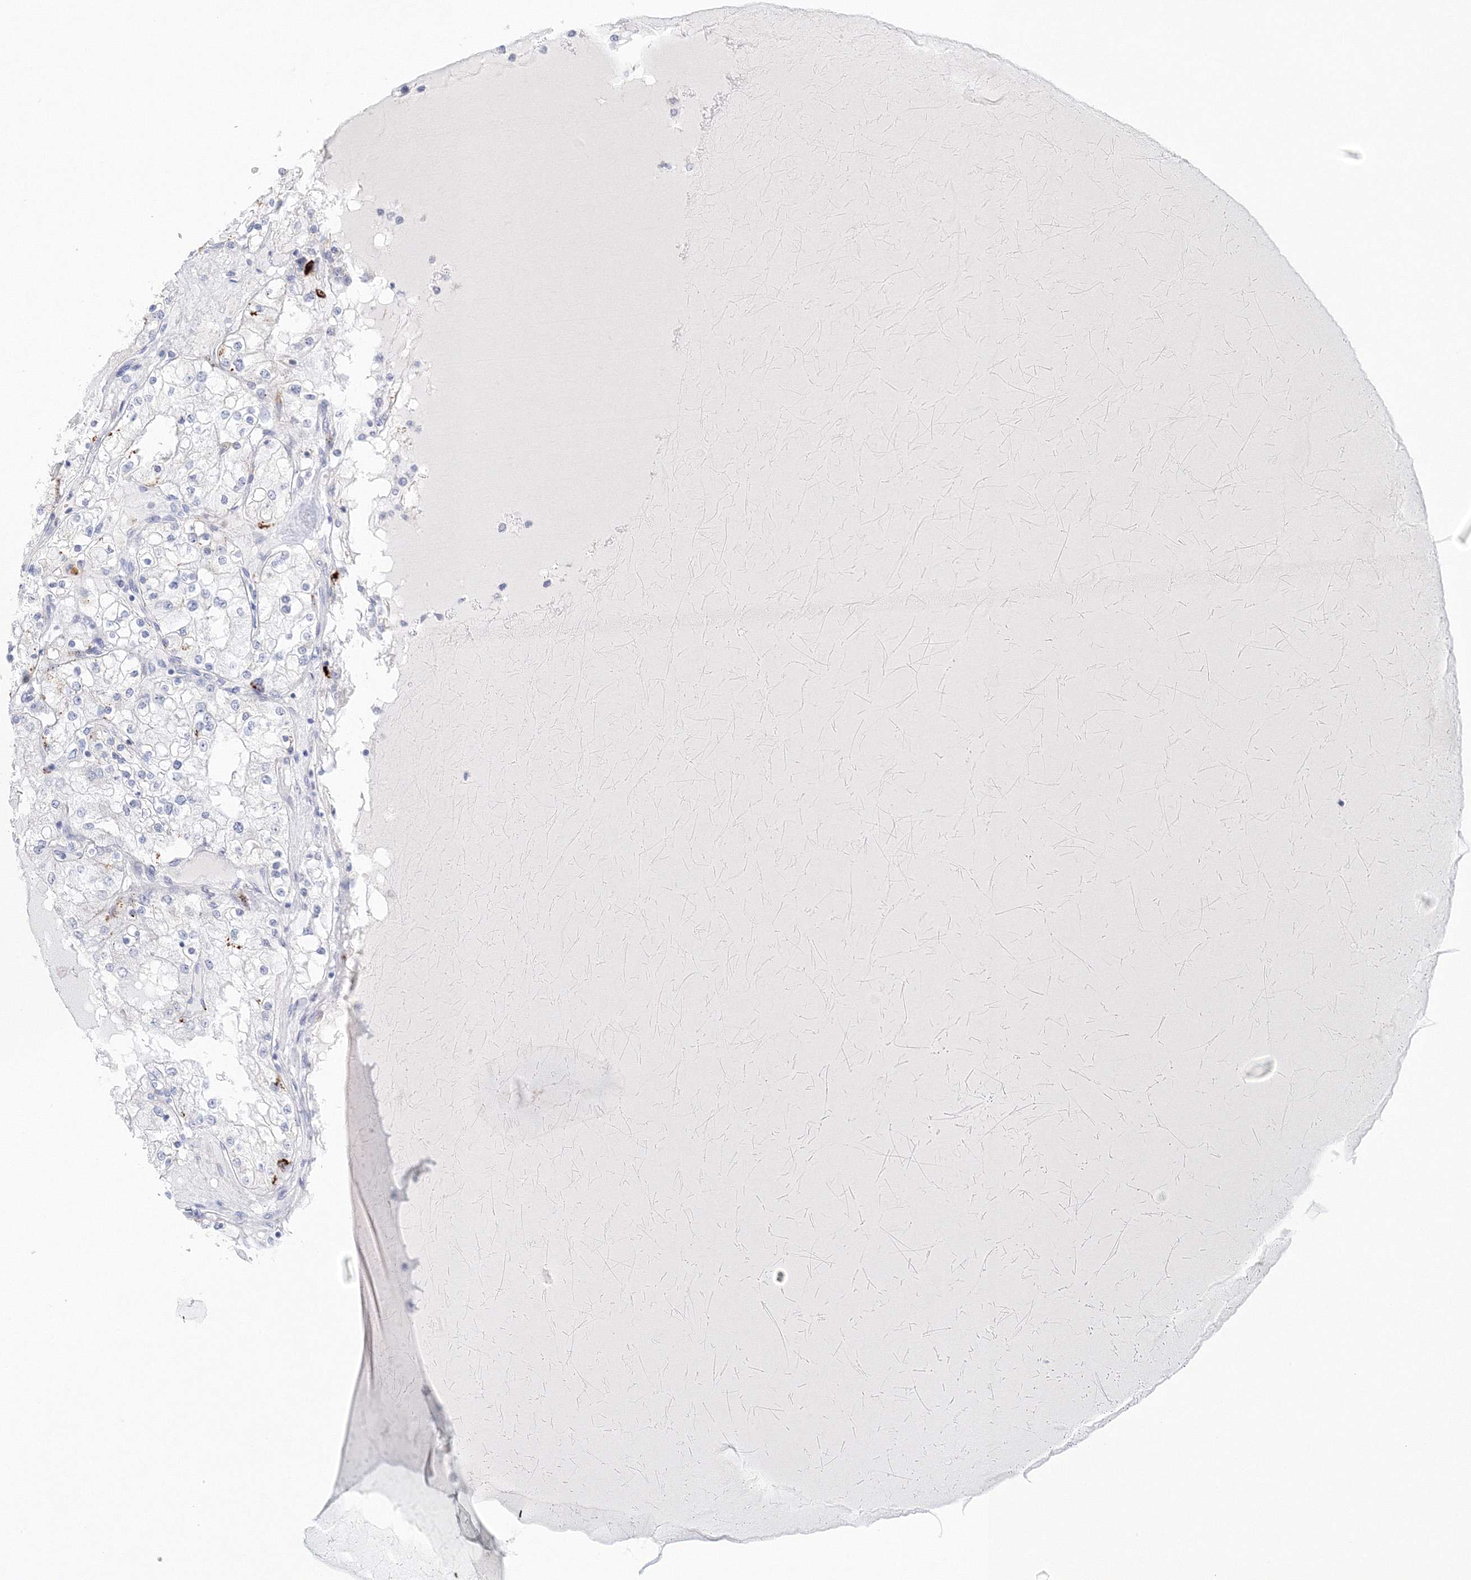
{"staining": {"intensity": "negative", "quantity": "none", "location": "none"}, "tissue": "renal cancer", "cell_type": "Tumor cells", "image_type": "cancer", "snomed": [{"axis": "morphology", "description": "Adenocarcinoma, NOS"}, {"axis": "topography", "description": "Kidney"}], "caption": "Protein analysis of renal cancer demonstrates no significant positivity in tumor cells. (Immunohistochemistry, brightfield microscopy, high magnification).", "gene": "VSIG1", "patient": {"sex": "male", "age": 68}}